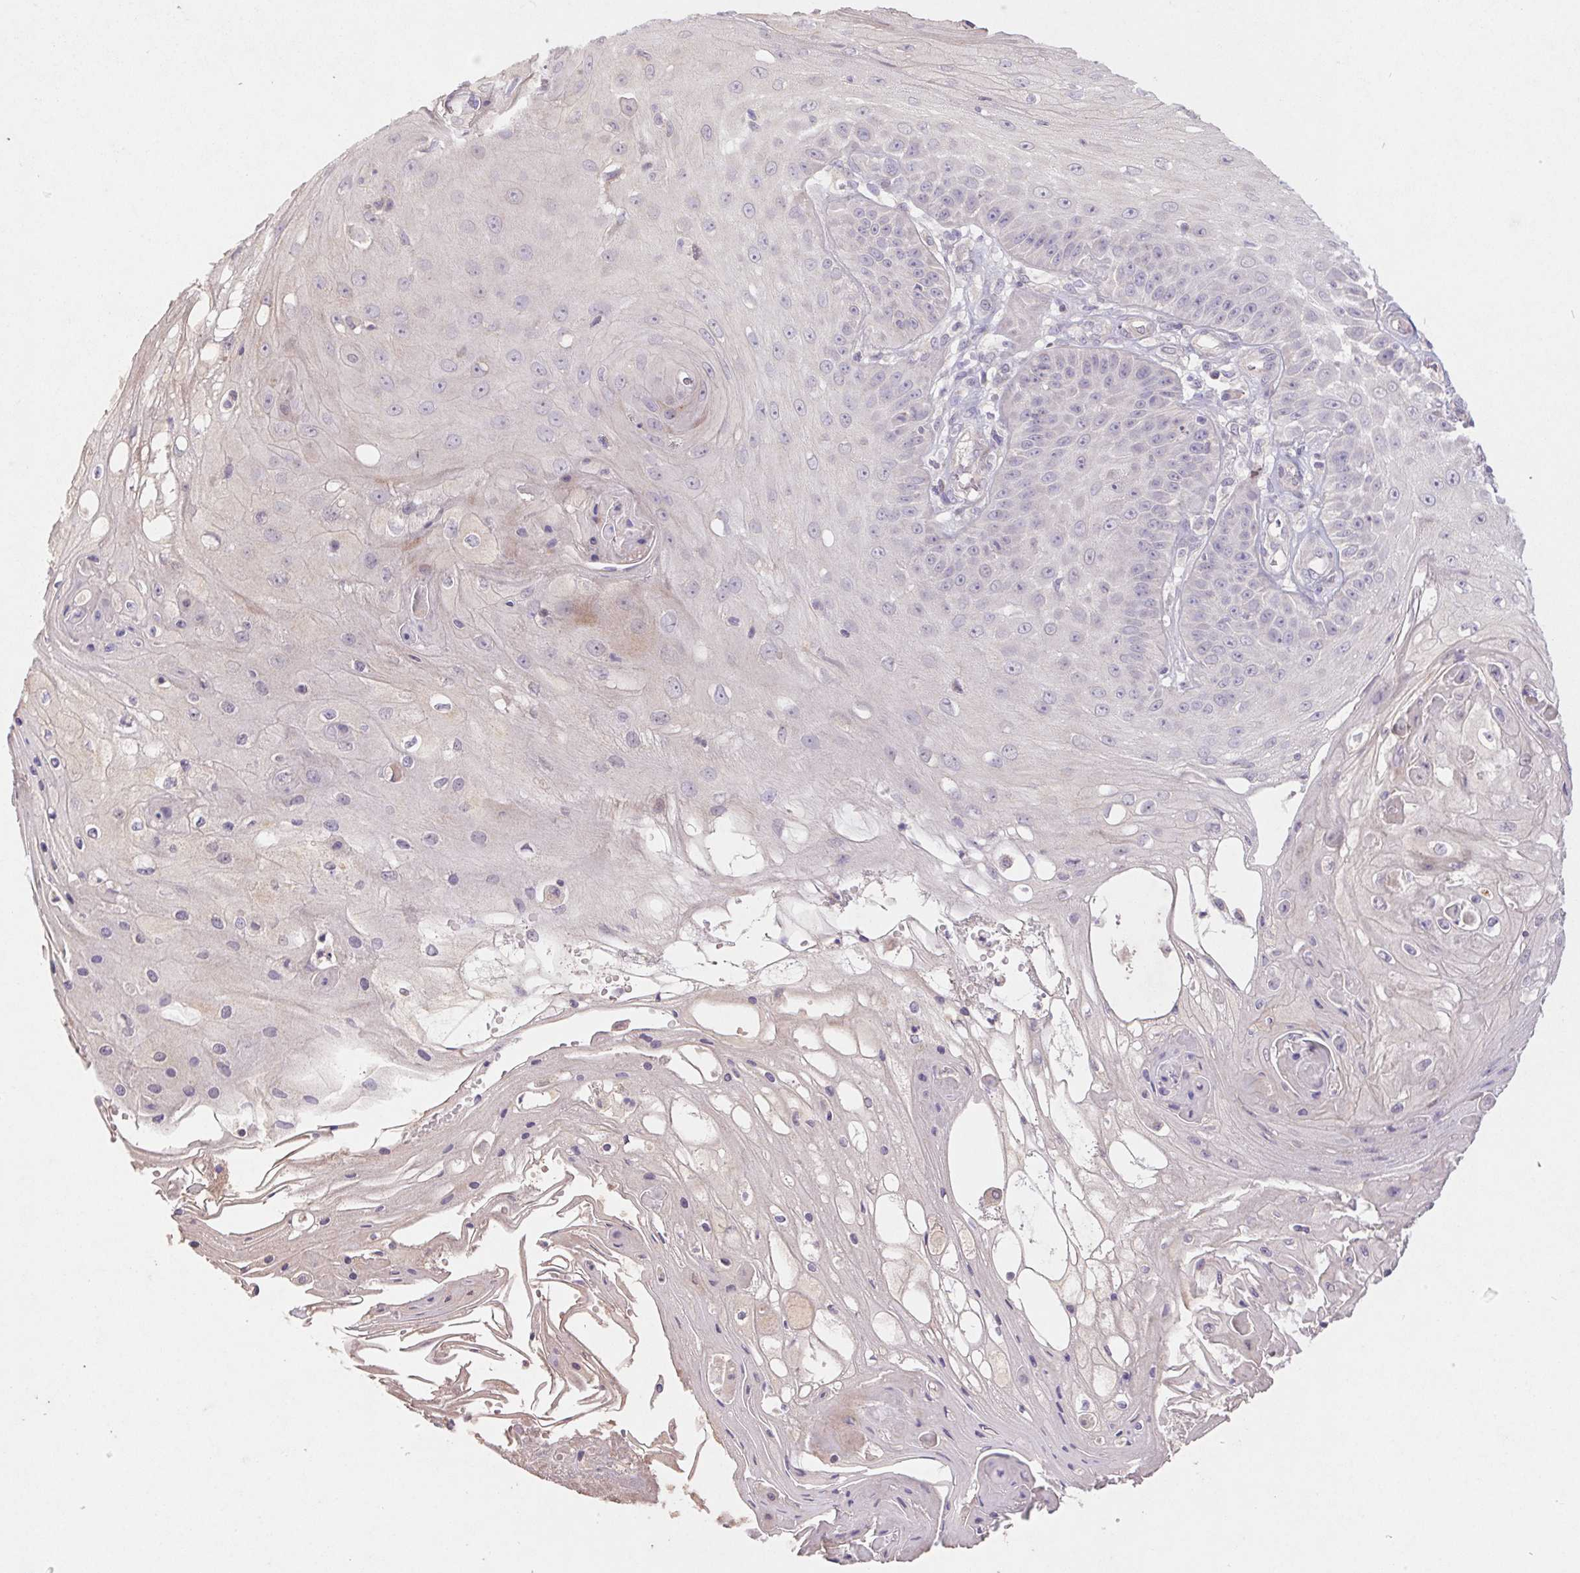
{"staining": {"intensity": "negative", "quantity": "none", "location": "none"}, "tissue": "skin cancer", "cell_type": "Tumor cells", "image_type": "cancer", "snomed": [{"axis": "morphology", "description": "Squamous cell carcinoma, NOS"}, {"axis": "topography", "description": "Skin"}], "caption": "DAB (3,3'-diaminobenzidine) immunohistochemical staining of human squamous cell carcinoma (skin) shows no significant expression in tumor cells. Brightfield microscopy of IHC stained with DAB (3,3'-diaminobenzidine) (brown) and hematoxylin (blue), captured at high magnification.", "gene": "GRM2", "patient": {"sex": "male", "age": 70}}